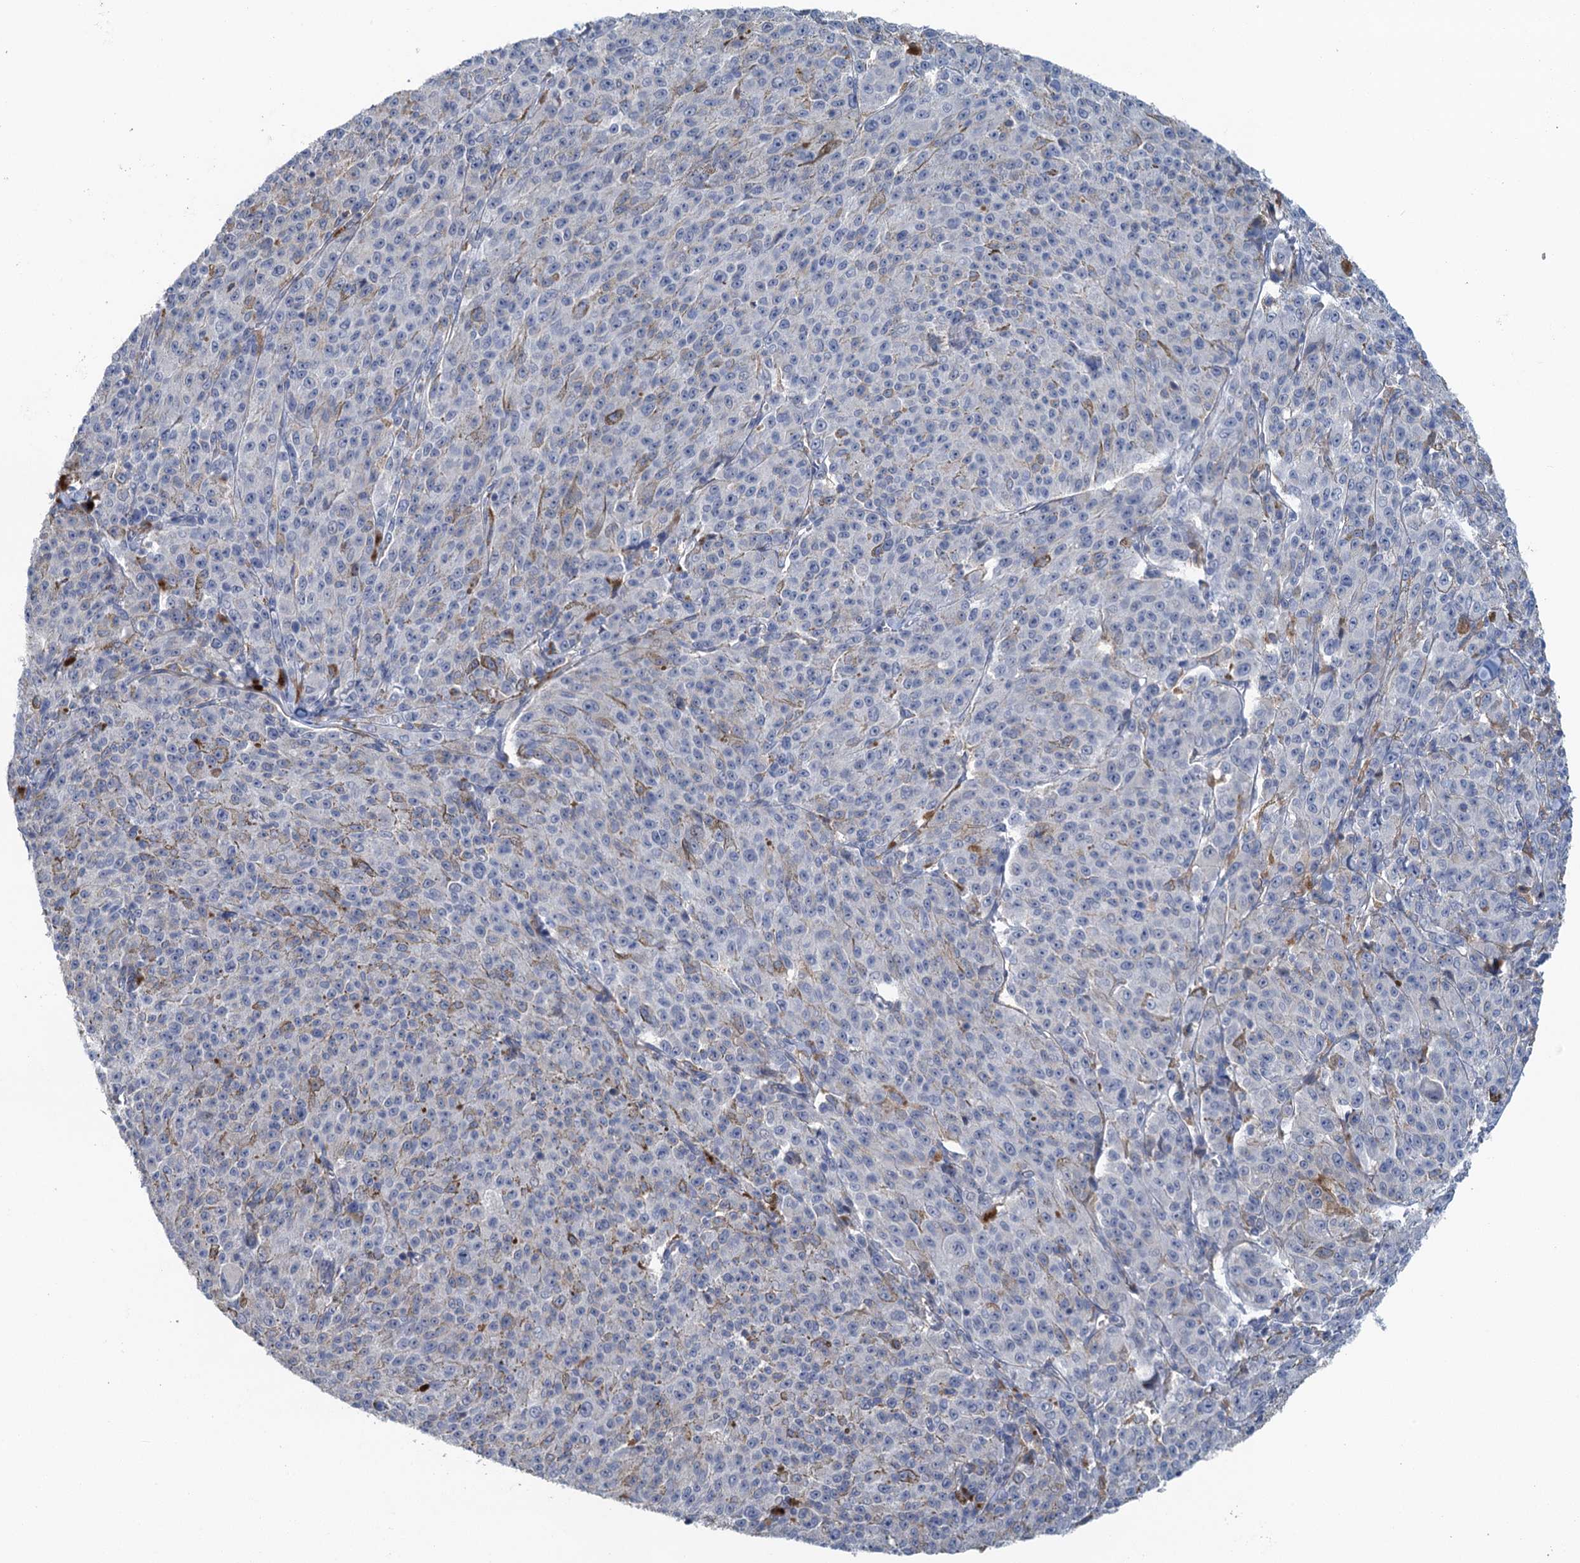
{"staining": {"intensity": "negative", "quantity": "none", "location": "none"}, "tissue": "melanoma", "cell_type": "Tumor cells", "image_type": "cancer", "snomed": [{"axis": "morphology", "description": "Malignant melanoma, NOS"}, {"axis": "topography", "description": "Skin"}], "caption": "Malignant melanoma was stained to show a protein in brown. There is no significant staining in tumor cells. (DAB immunohistochemistry (IHC) with hematoxylin counter stain).", "gene": "RSAD2", "patient": {"sex": "female", "age": 52}}